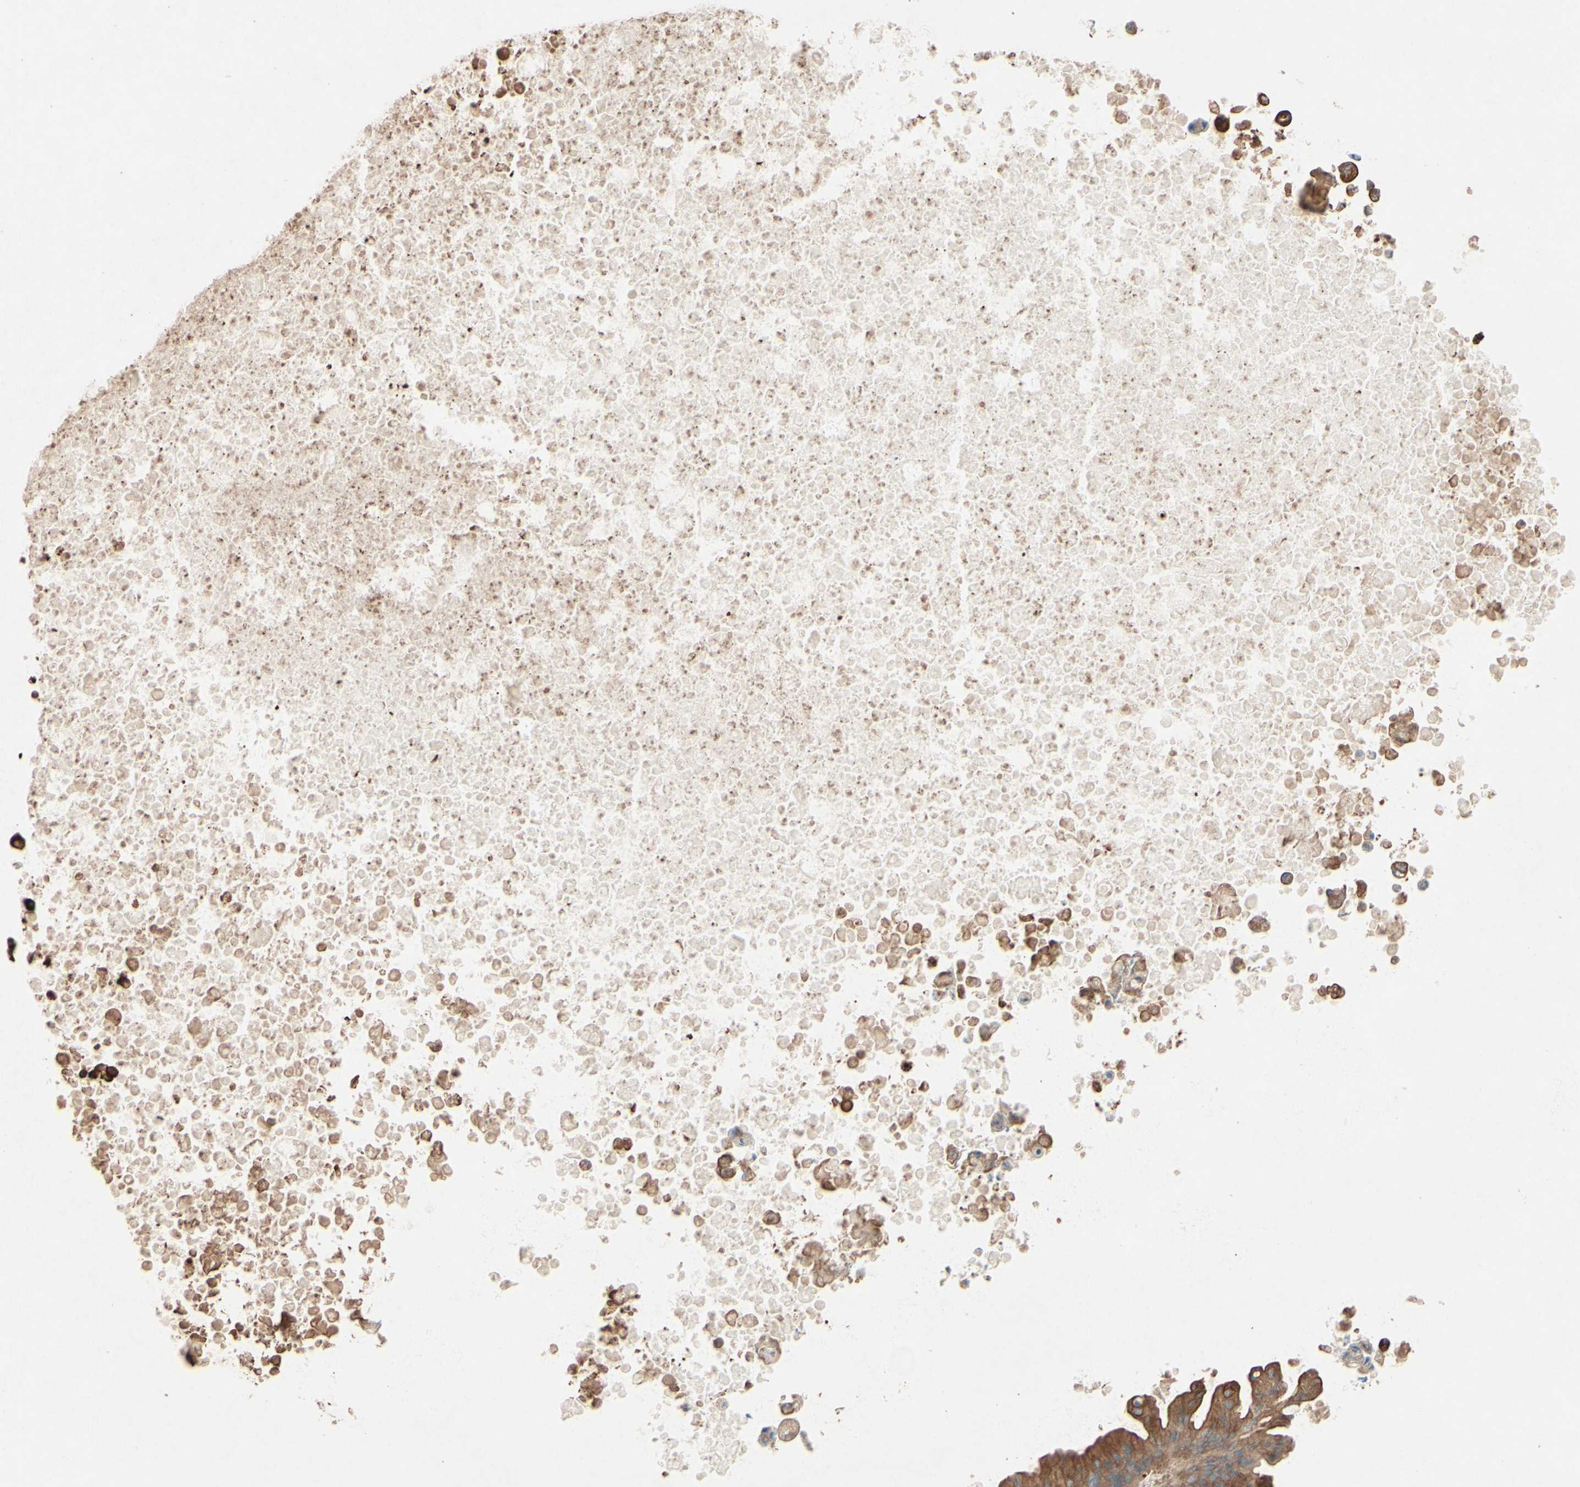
{"staining": {"intensity": "moderate", "quantity": ">75%", "location": "cytoplasmic/membranous"}, "tissue": "ovarian cancer", "cell_type": "Tumor cells", "image_type": "cancer", "snomed": [{"axis": "morphology", "description": "Cystadenocarcinoma, mucinous, NOS"}, {"axis": "topography", "description": "Ovary"}], "caption": "IHC staining of mucinous cystadenocarcinoma (ovarian), which reveals medium levels of moderate cytoplasmic/membranous positivity in about >75% of tumor cells indicating moderate cytoplasmic/membranous protein staining. The staining was performed using DAB (brown) for protein detection and nuclei were counterstained in hematoxylin (blue).", "gene": "MTM1", "patient": {"sex": "female", "age": 37}}